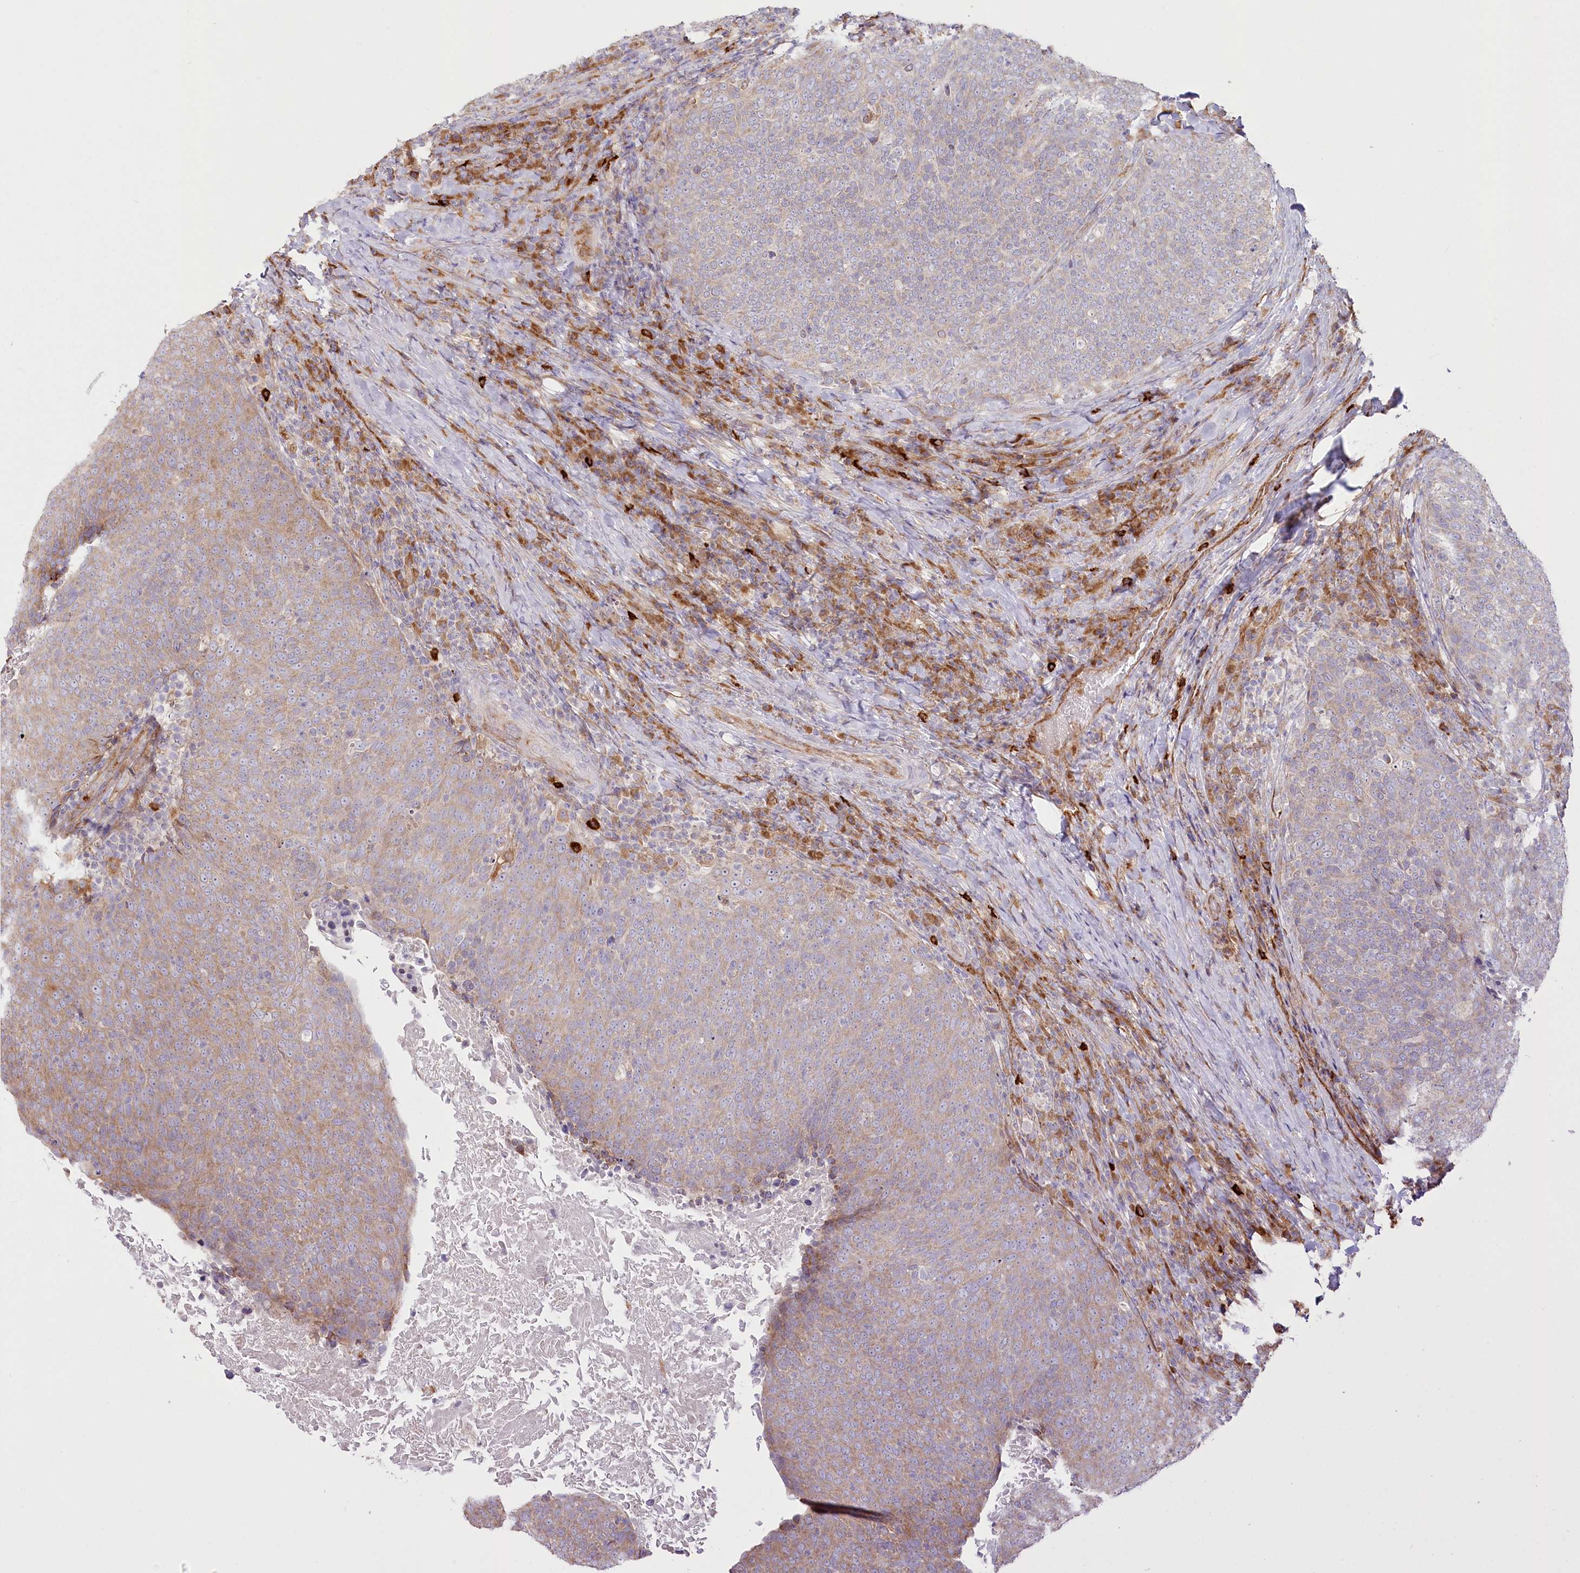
{"staining": {"intensity": "weak", "quantity": "<25%", "location": "cytoplasmic/membranous"}, "tissue": "head and neck cancer", "cell_type": "Tumor cells", "image_type": "cancer", "snomed": [{"axis": "morphology", "description": "Squamous cell carcinoma, NOS"}, {"axis": "morphology", "description": "Squamous cell carcinoma, metastatic, NOS"}, {"axis": "topography", "description": "Lymph node"}, {"axis": "topography", "description": "Head-Neck"}], "caption": "There is no significant staining in tumor cells of head and neck cancer.", "gene": "HARS2", "patient": {"sex": "male", "age": 62}}